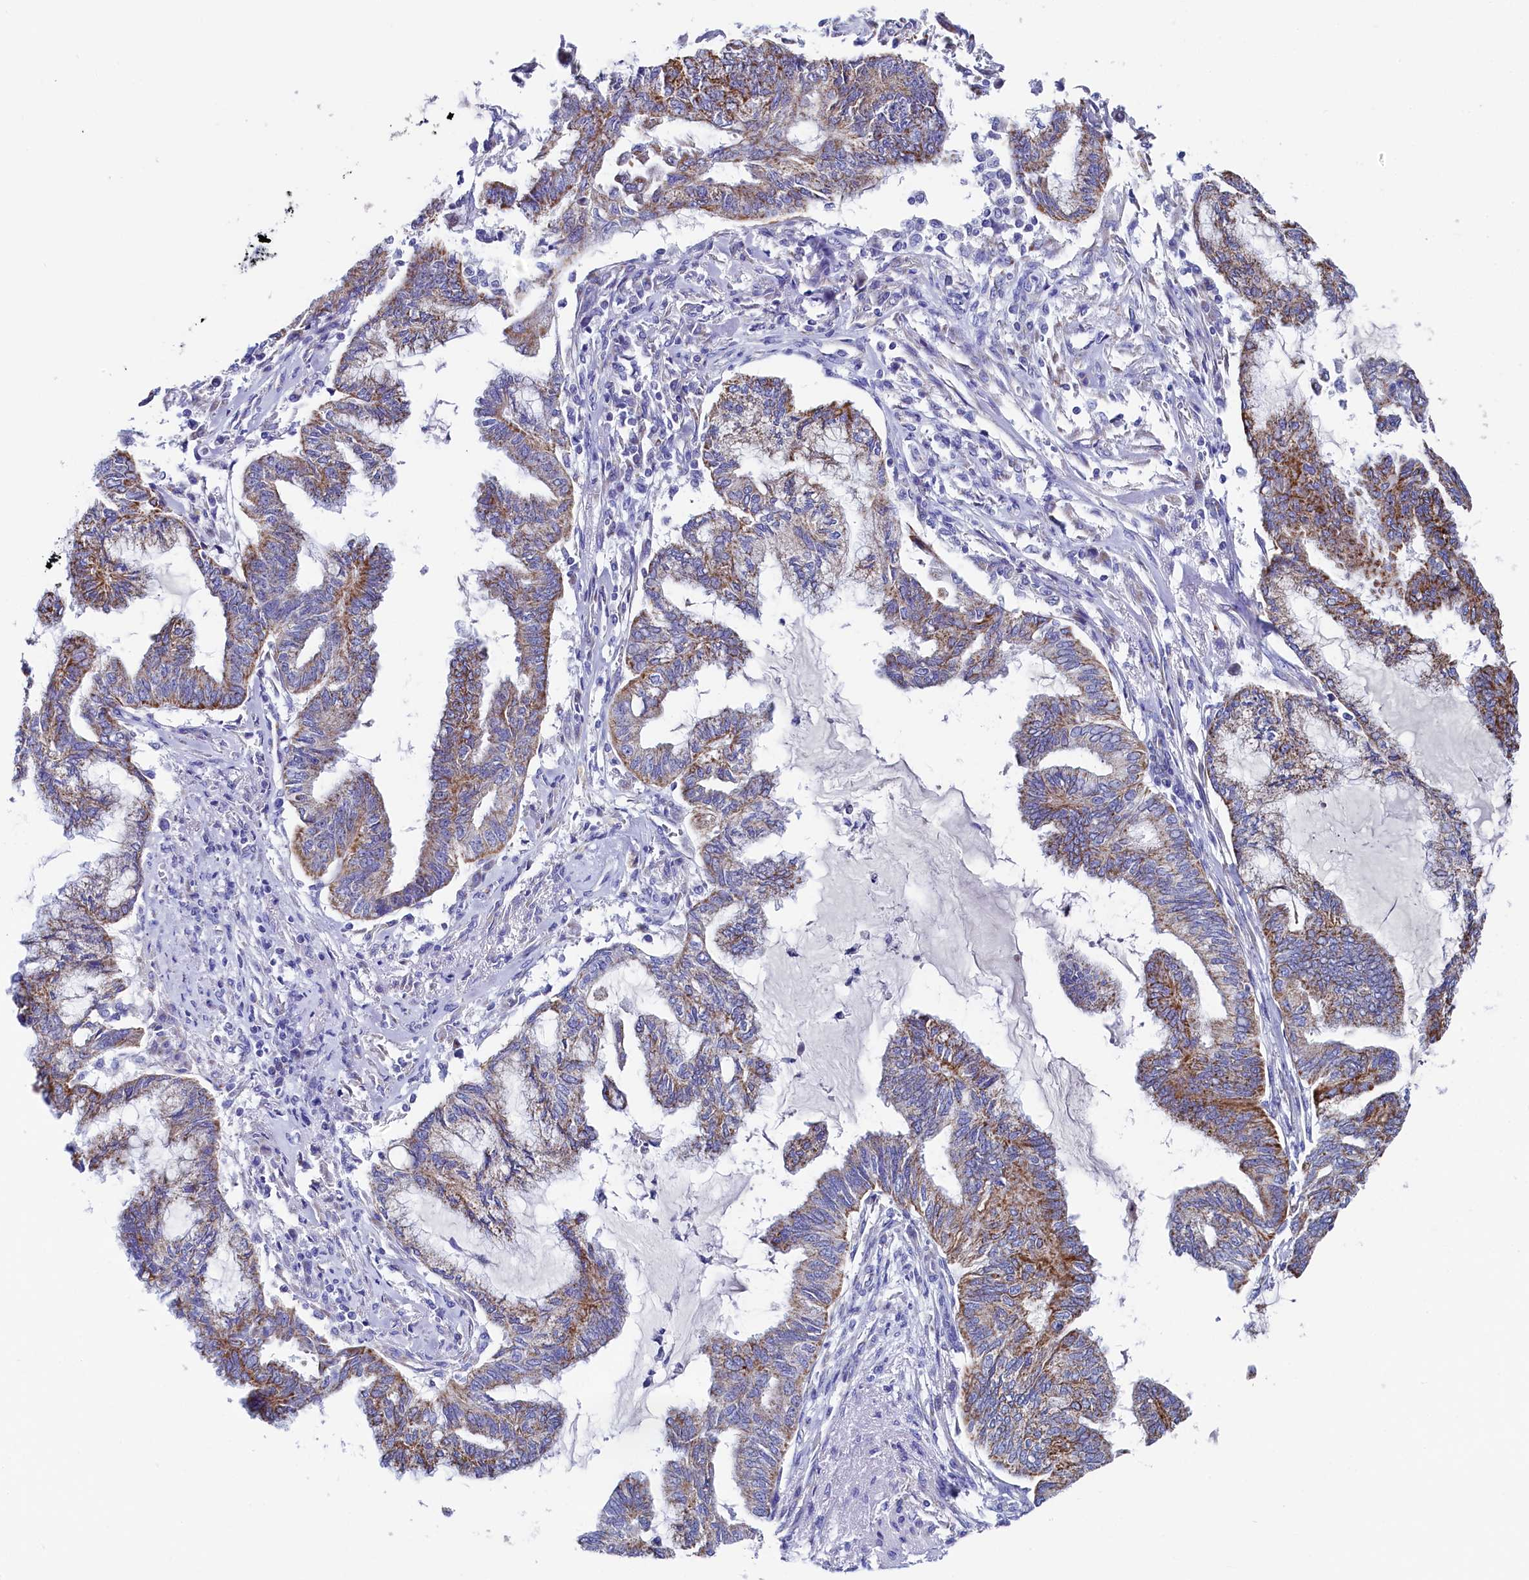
{"staining": {"intensity": "moderate", "quantity": ">75%", "location": "cytoplasmic/membranous"}, "tissue": "endometrial cancer", "cell_type": "Tumor cells", "image_type": "cancer", "snomed": [{"axis": "morphology", "description": "Adenocarcinoma, NOS"}, {"axis": "topography", "description": "Endometrium"}], "caption": "Tumor cells reveal medium levels of moderate cytoplasmic/membranous positivity in approximately >75% of cells in endometrial cancer (adenocarcinoma).", "gene": "MMAB", "patient": {"sex": "female", "age": 86}}